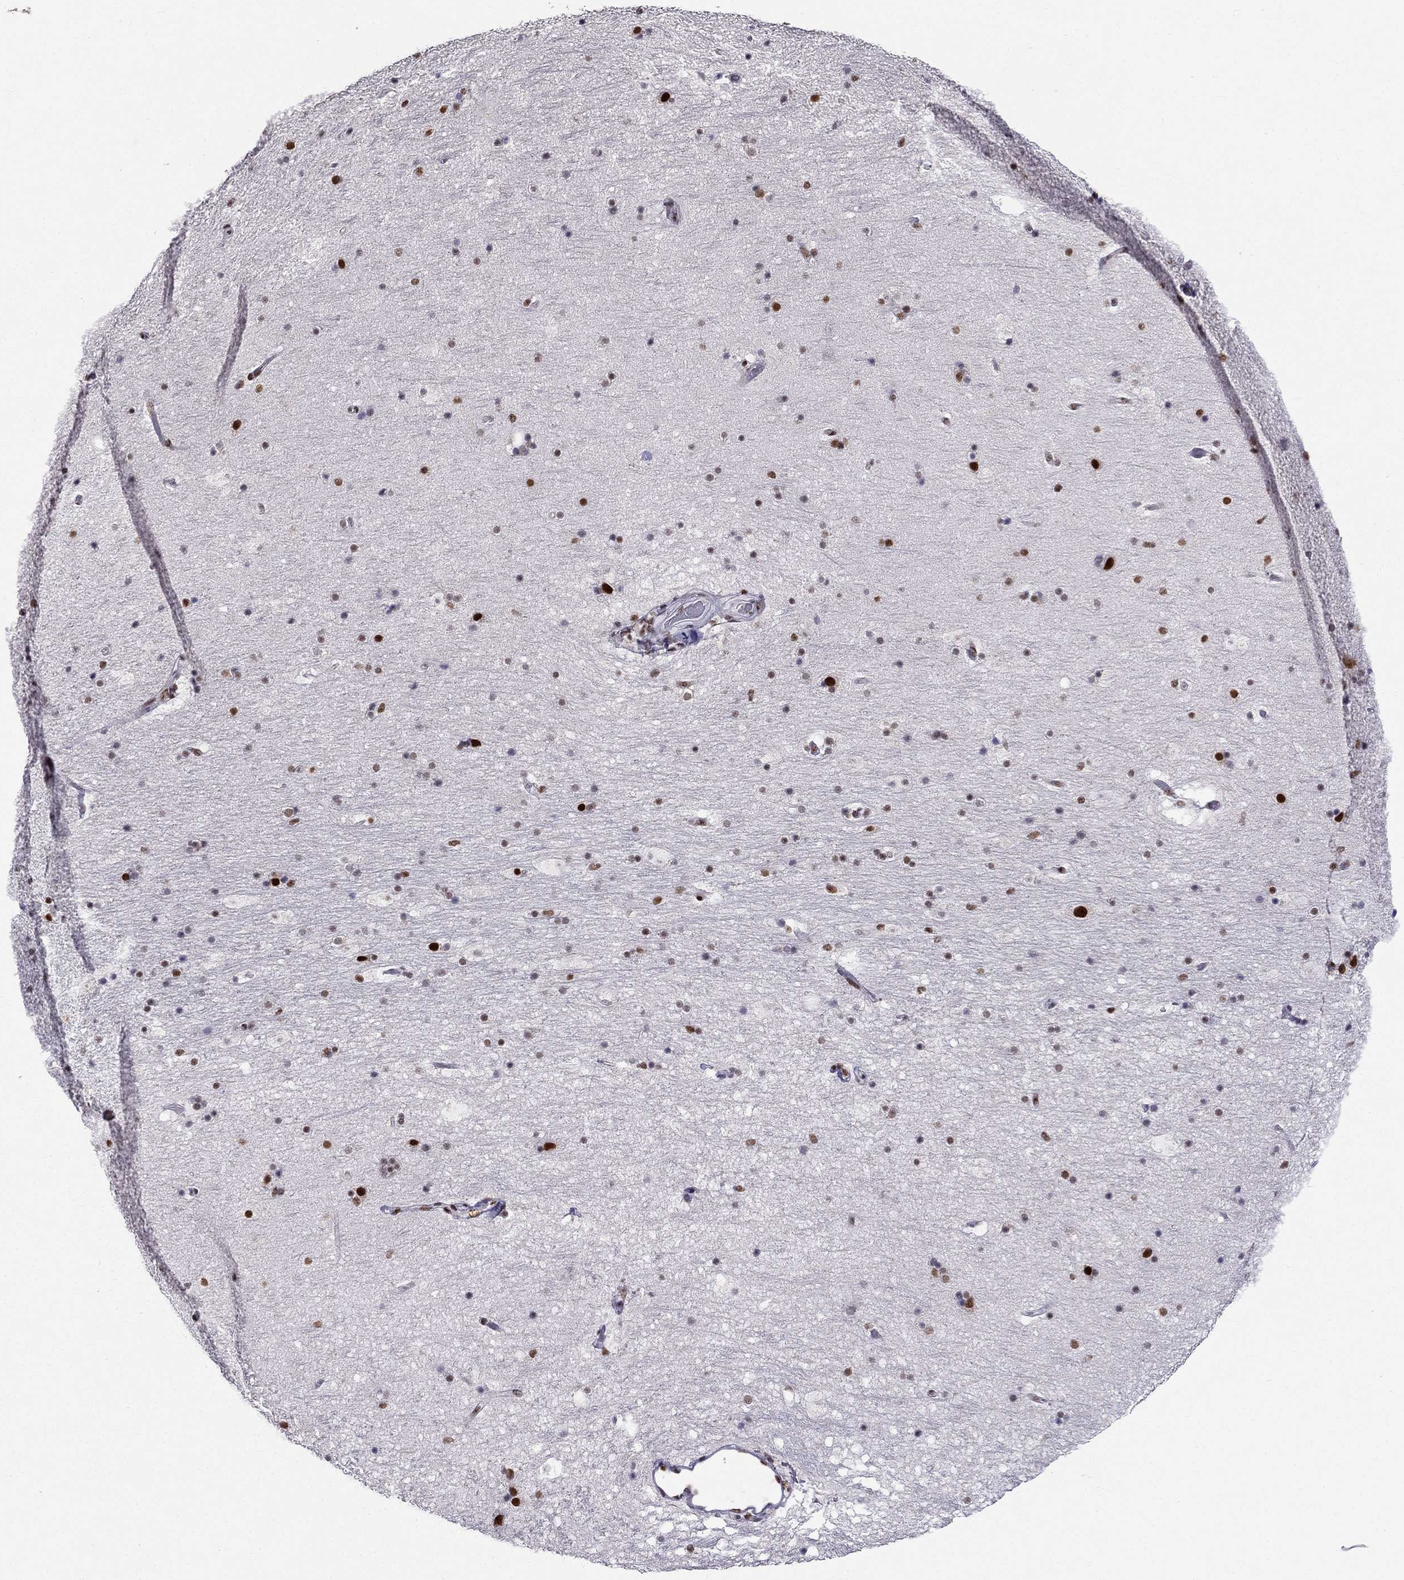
{"staining": {"intensity": "moderate", "quantity": "<25%", "location": "nuclear"}, "tissue": "hippocampus", "cell_type": "Glial cells", "image_type": "normal", "snomed": [{"axis": "morphology", "description": "Normal tissue, NOS"}, {"axis": "topography", "description": "Hippocampus"}], "caption": "Moderate nuclear staining for a protein is identified in approximately <25% of glial cells of unremarkable hippocampus using immunohistochemistry (IHC).", "gene": "ZNF420", "patient": {"sex": "male", "age": 51}}